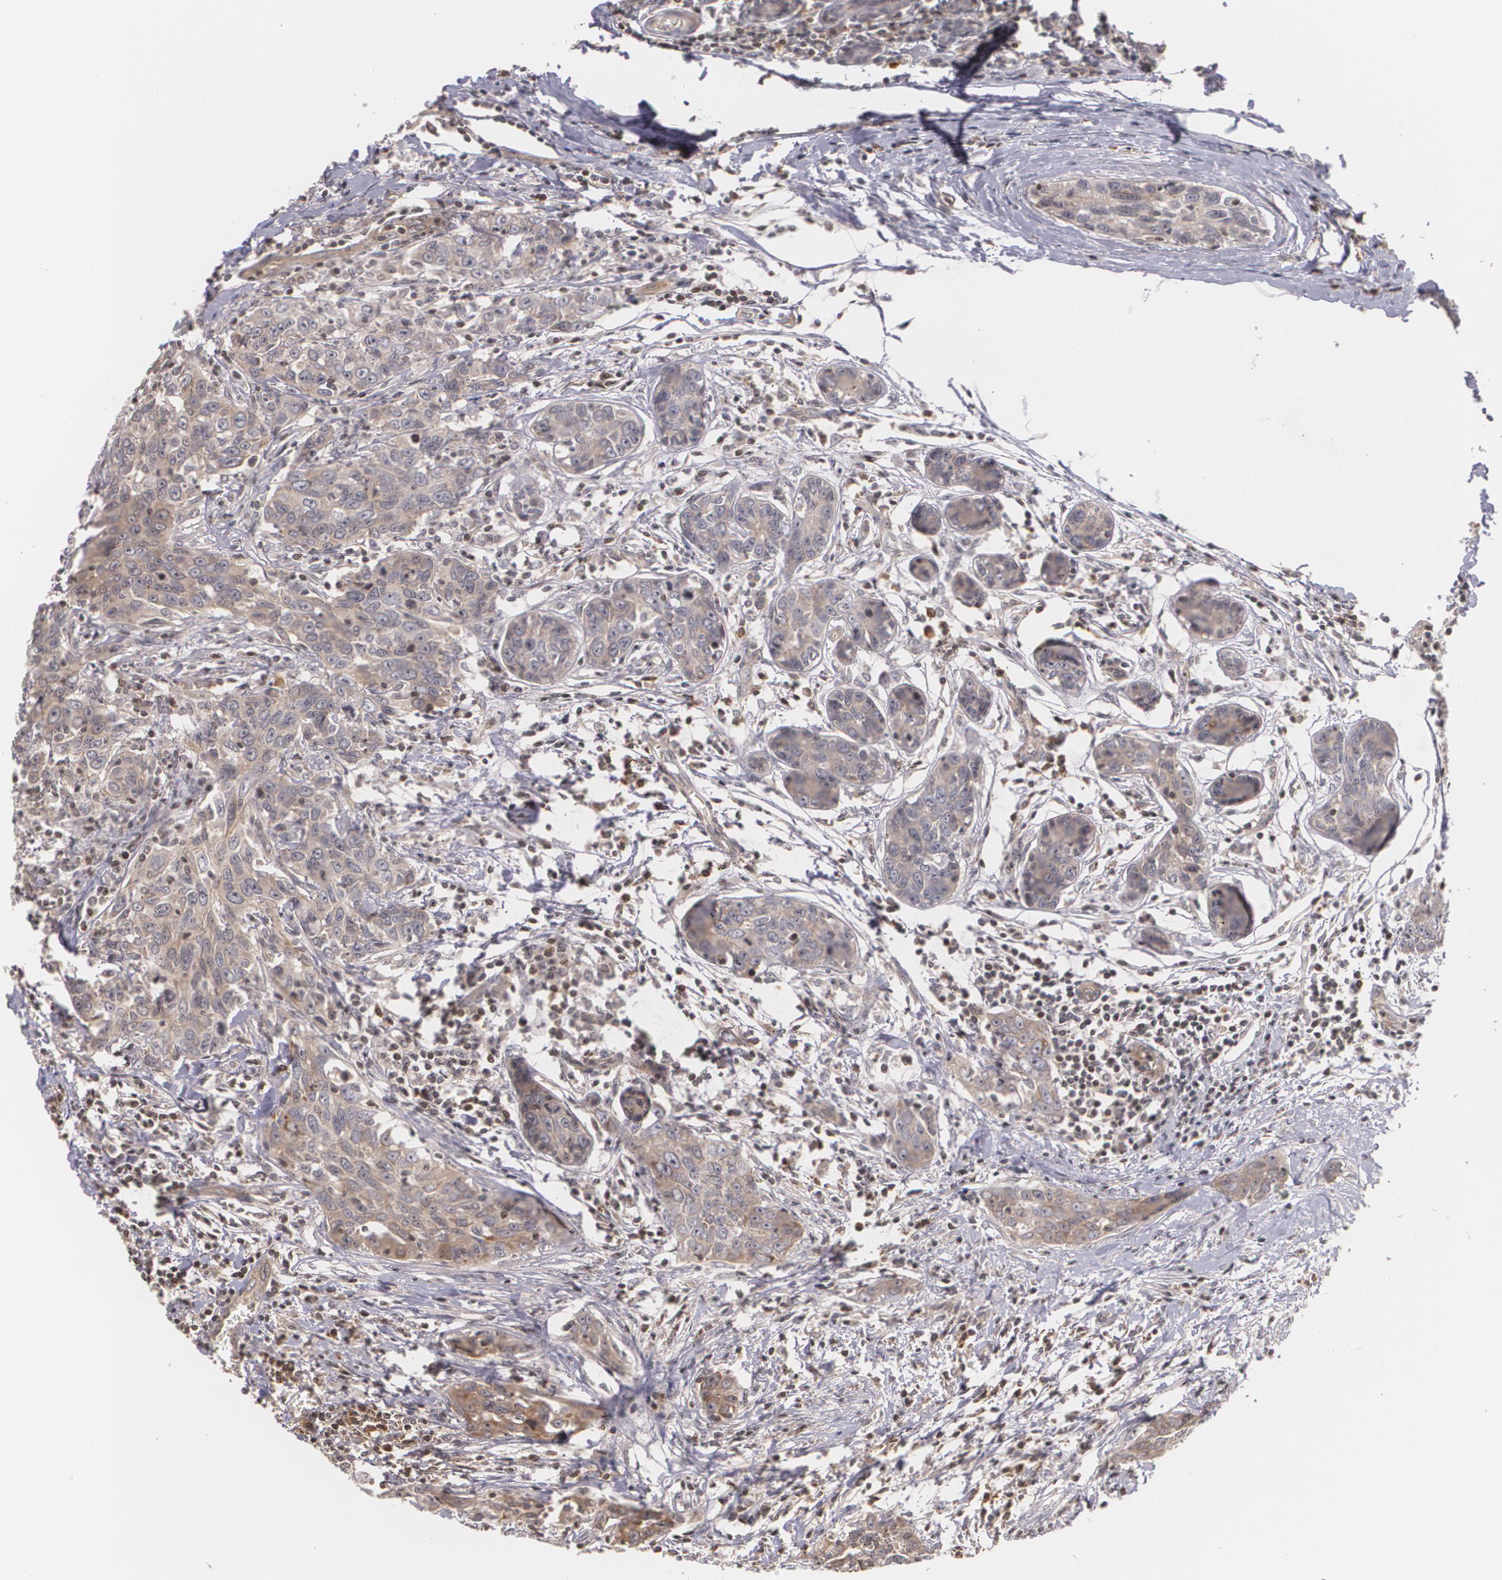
{"staining": {"intensity": "weak", "quantity": ">75%", "location": "cytoplasmic/membranous"}, "tissue": "breast cancer", "cell_type": "Tumor cells", "image_type": "cancer", "snomed": [{"axis": "morphology", "description": "Duct carcinoma"}, {"axis": "topography", "description": "Breast"}], "caption": "Protein expression analysis of human infiltrating ductal carcinoma (breast) reveals weak cytoplasmic/membranous positivity in approximately >75% of tumor cells. Using DAB (brown) and hematoxylin (blue) stains, captured at high magnification using brightfield microscopy.", "gene": "VAV3", "patient": {"sex": "female", "age": 50}}